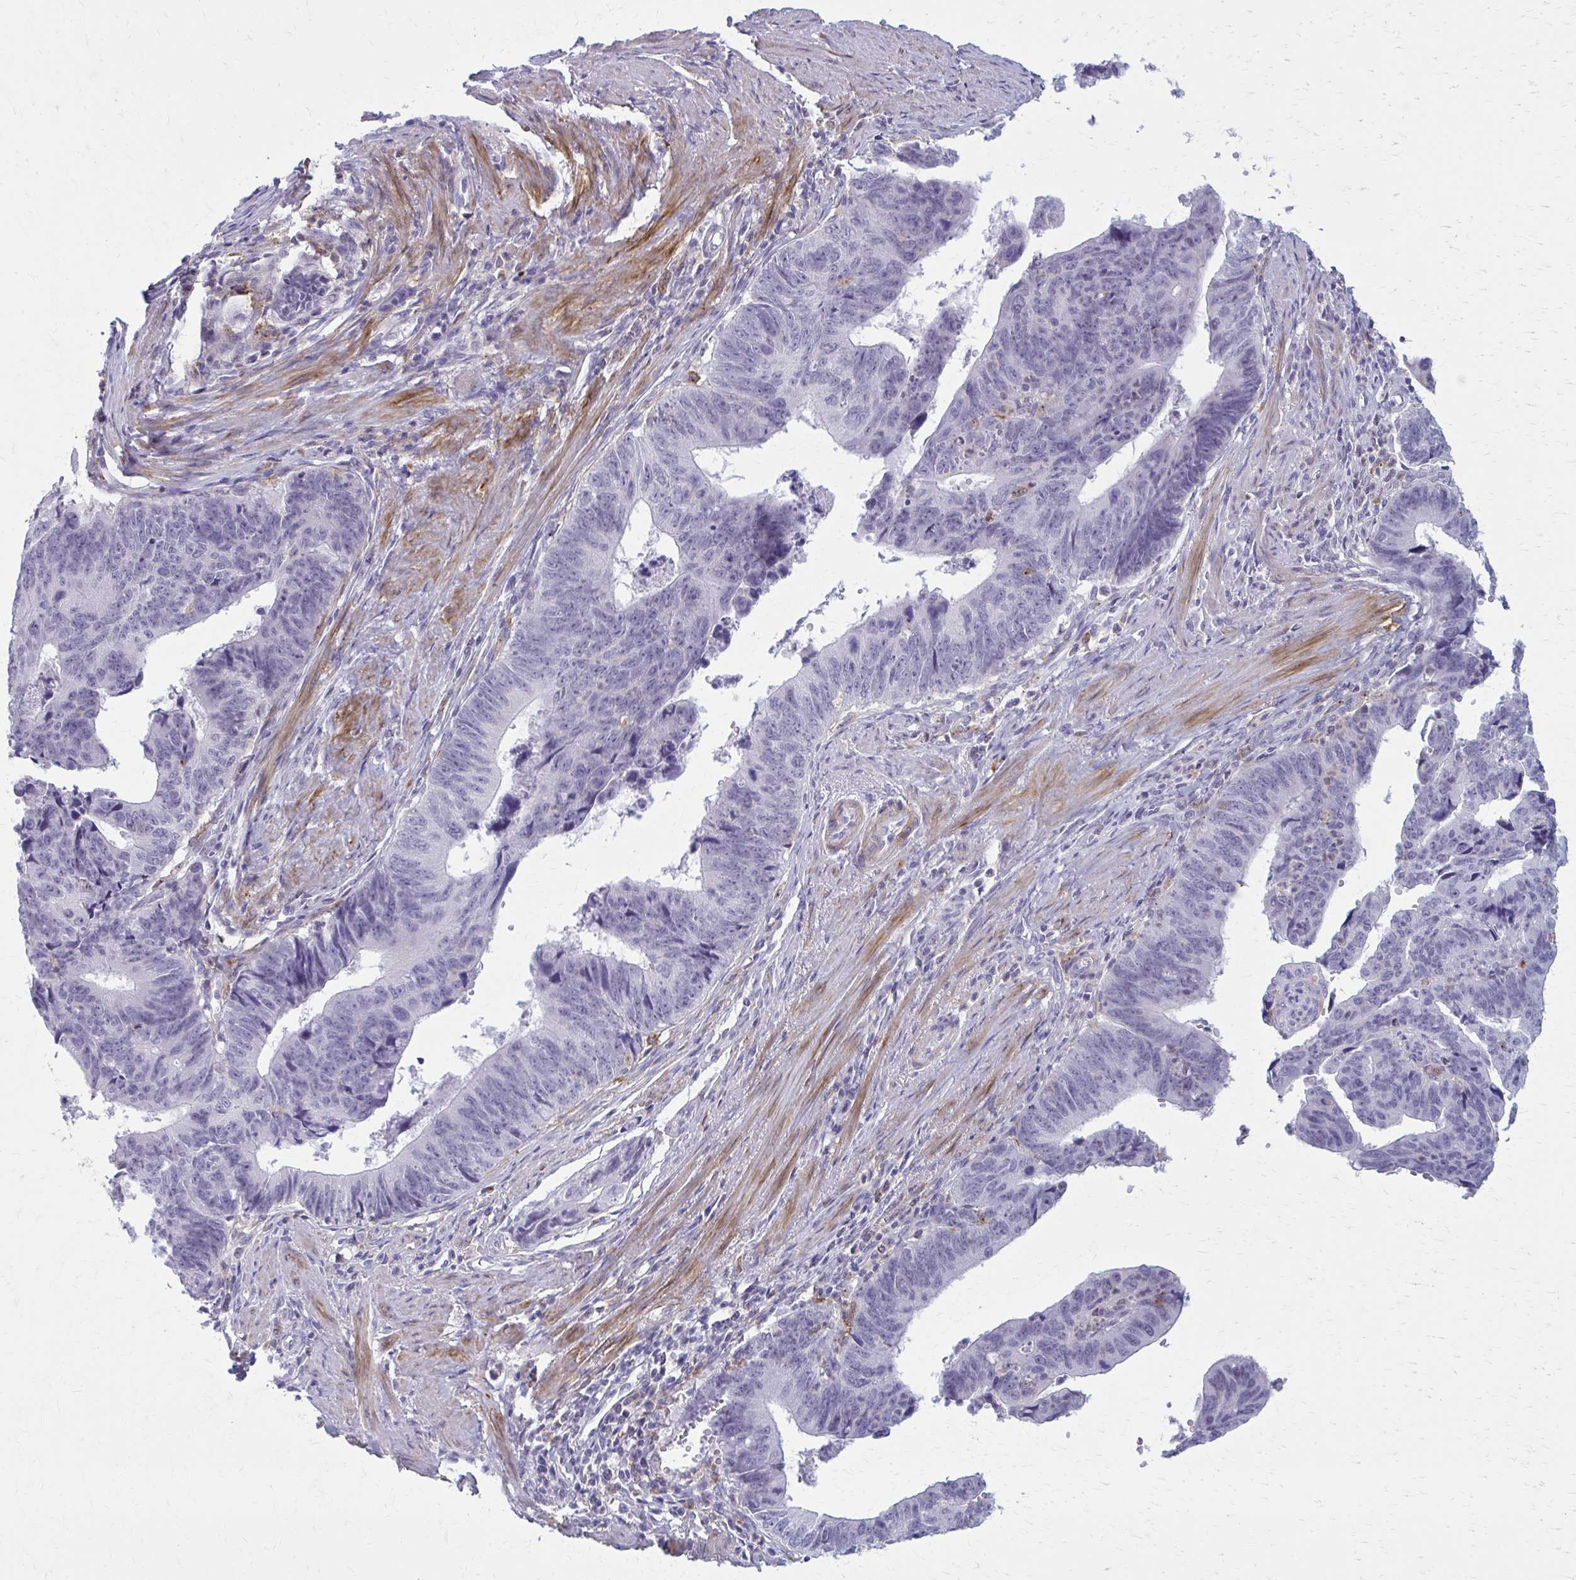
{"staining": {"intensity": "negative", "quantity": "none", "location": "none"}, "tissue": "stomach cancer", "cell_type": "Tumor cells", "image_type": "cancer", "snomed": [{"axis": "morphology", "description": "Adenocarcinoma, NOS"}, {"axis": "topography", "description": "Stomach"}], "caption": "A micrograph of human stomach adenocarcinoma is negative for staining in tumor cells. The staining was performed using DAB to visualize the protein expression in brown, while the nuclei were stained in blue with hematoxylin (Magnification: 20x).", "gene": "CARD9", "patient": {"sex": "male", "age": 59}}